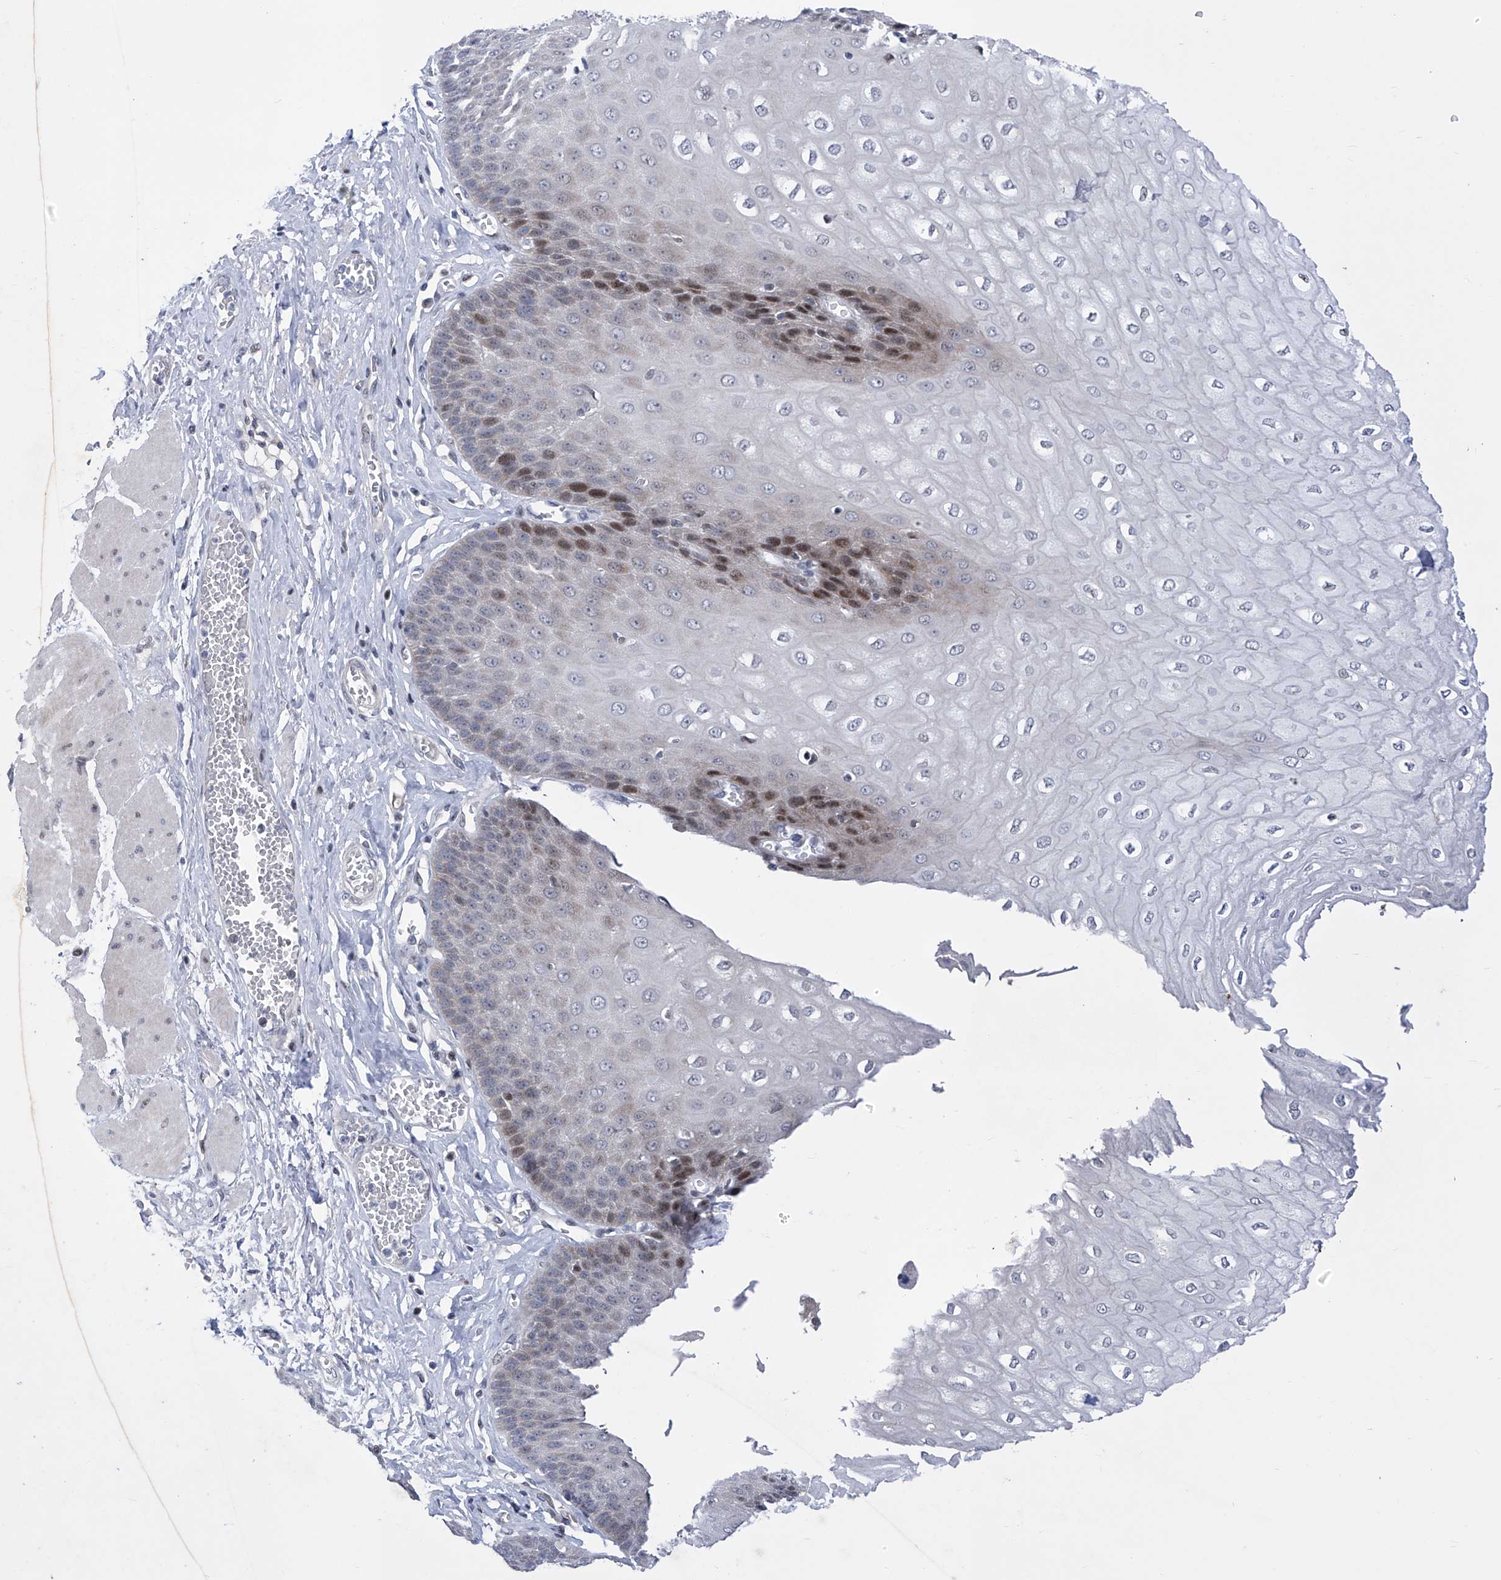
{"staining": {"intensity": "moderate", "quantity": "<25%", "location": "nuclear"}, "tissue": "esophagus", "cell_type": "Squamous epithelial cells", "image_type": "normal", "snomed": [{"axis": "morphology", "description": "Normal tissue, NOS"}, {"axis": "topography", "description": "Esophagus"}], "caption": "About <25% of squamous epithelial cells in benign esophagus reveal moderate nuclear protein positivity as visualized by brown immunohistochemical staining.", "gene": "NUFIP1", "patient": {"sex": "male", "age": 60}}